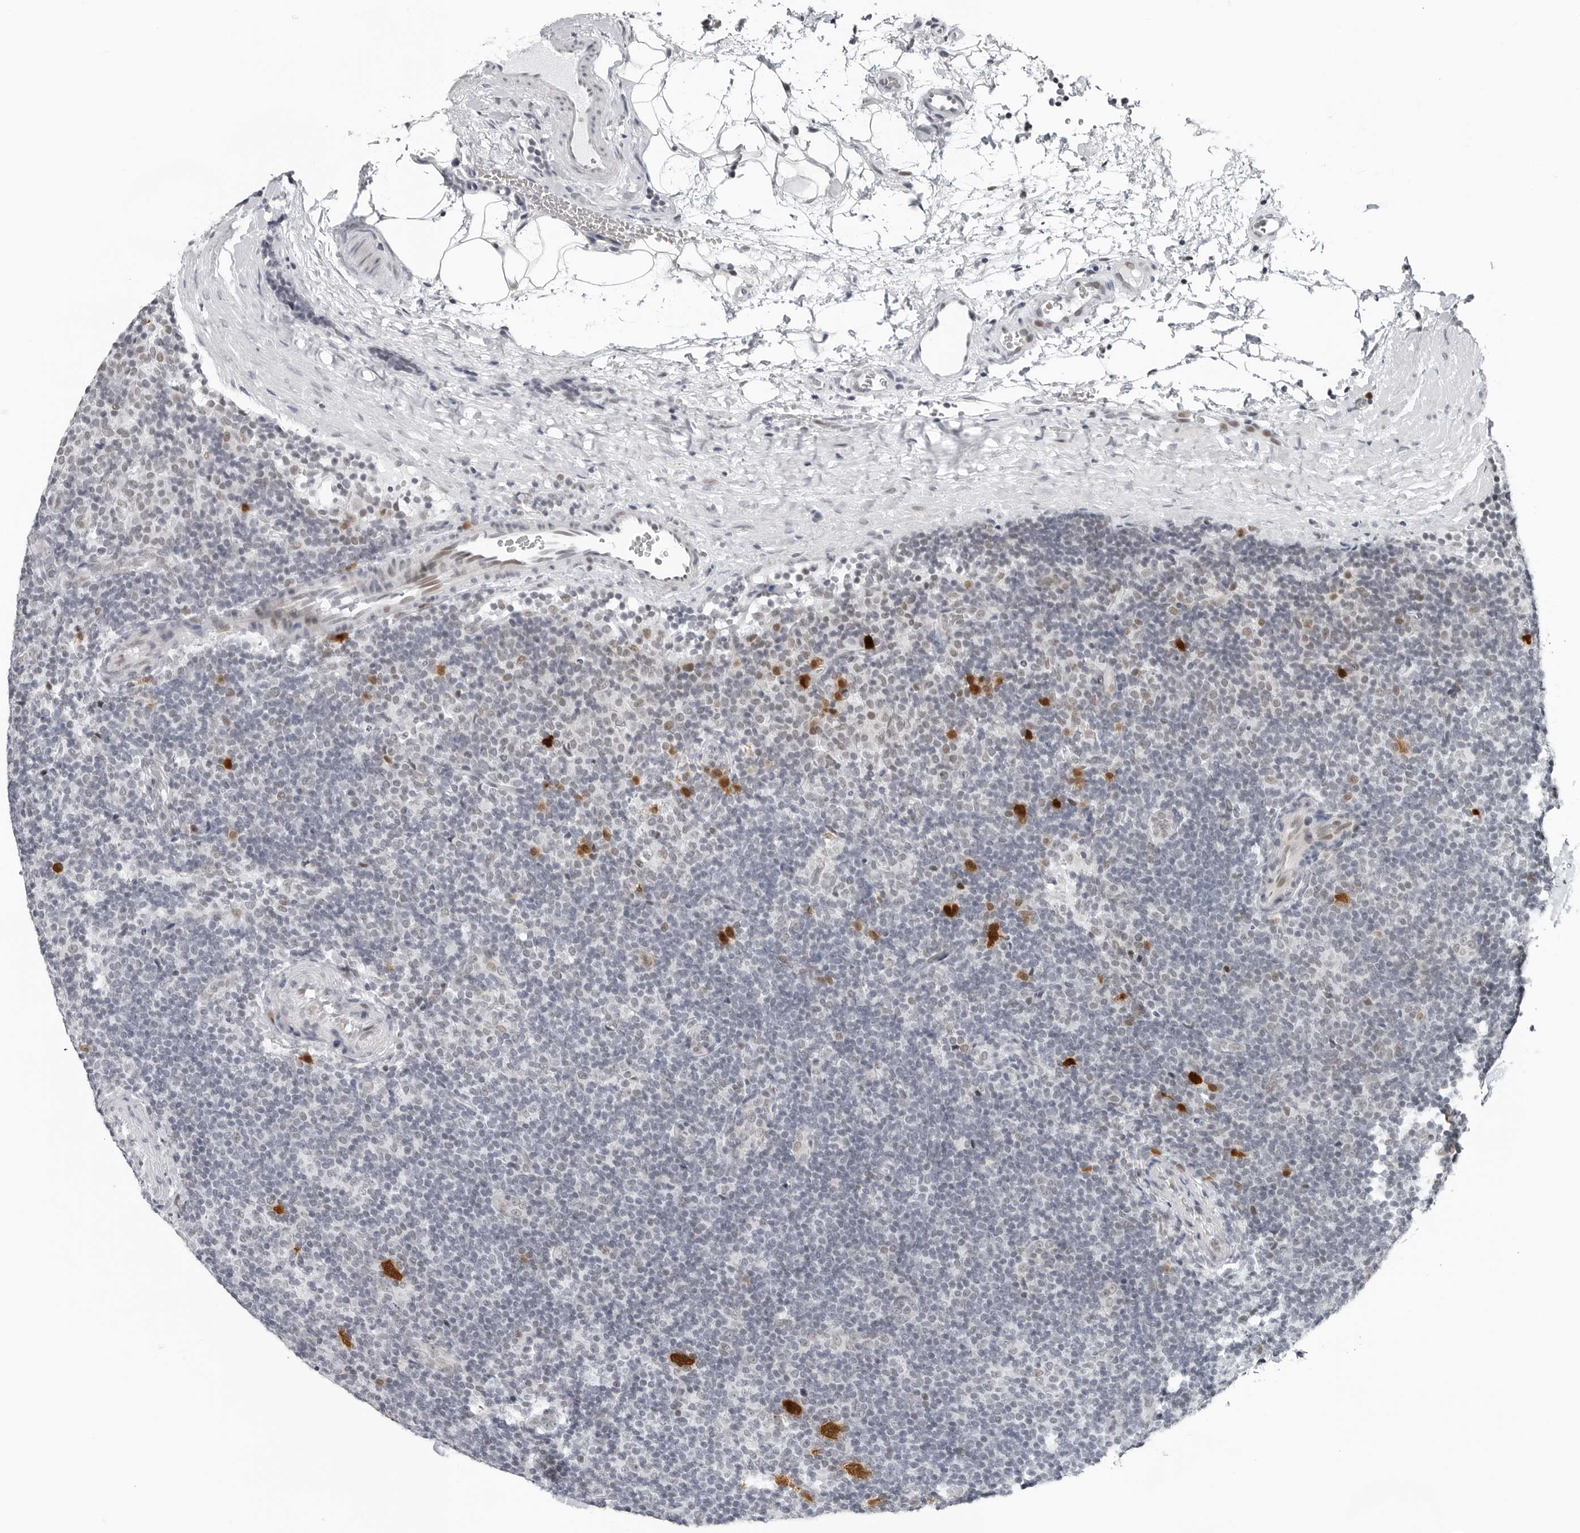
{"staining": {"intensity": "weak", "quantity": ">75%", "location": "nuclear"}, "tissue": "lymphoma", "cell_type": "Tumor cells", "image_type": "cancer", "snomed": [{"axis": "morphology", "description": "Hodgkin's disease, NOS"}, {"axis": "topography", "description": "Lymph node"}], "caption": "IHC photomicrograph of neoplastic tissue: lymphoma stained using immunohistochemistry (IHC) demonstrates low levels of weak protein expression localized specifically in the nuclear of tumor cells, appearing as a nuclear brown color.", "gene": "PPP1R42", "patient": {"sex": "female", "age": 57}}